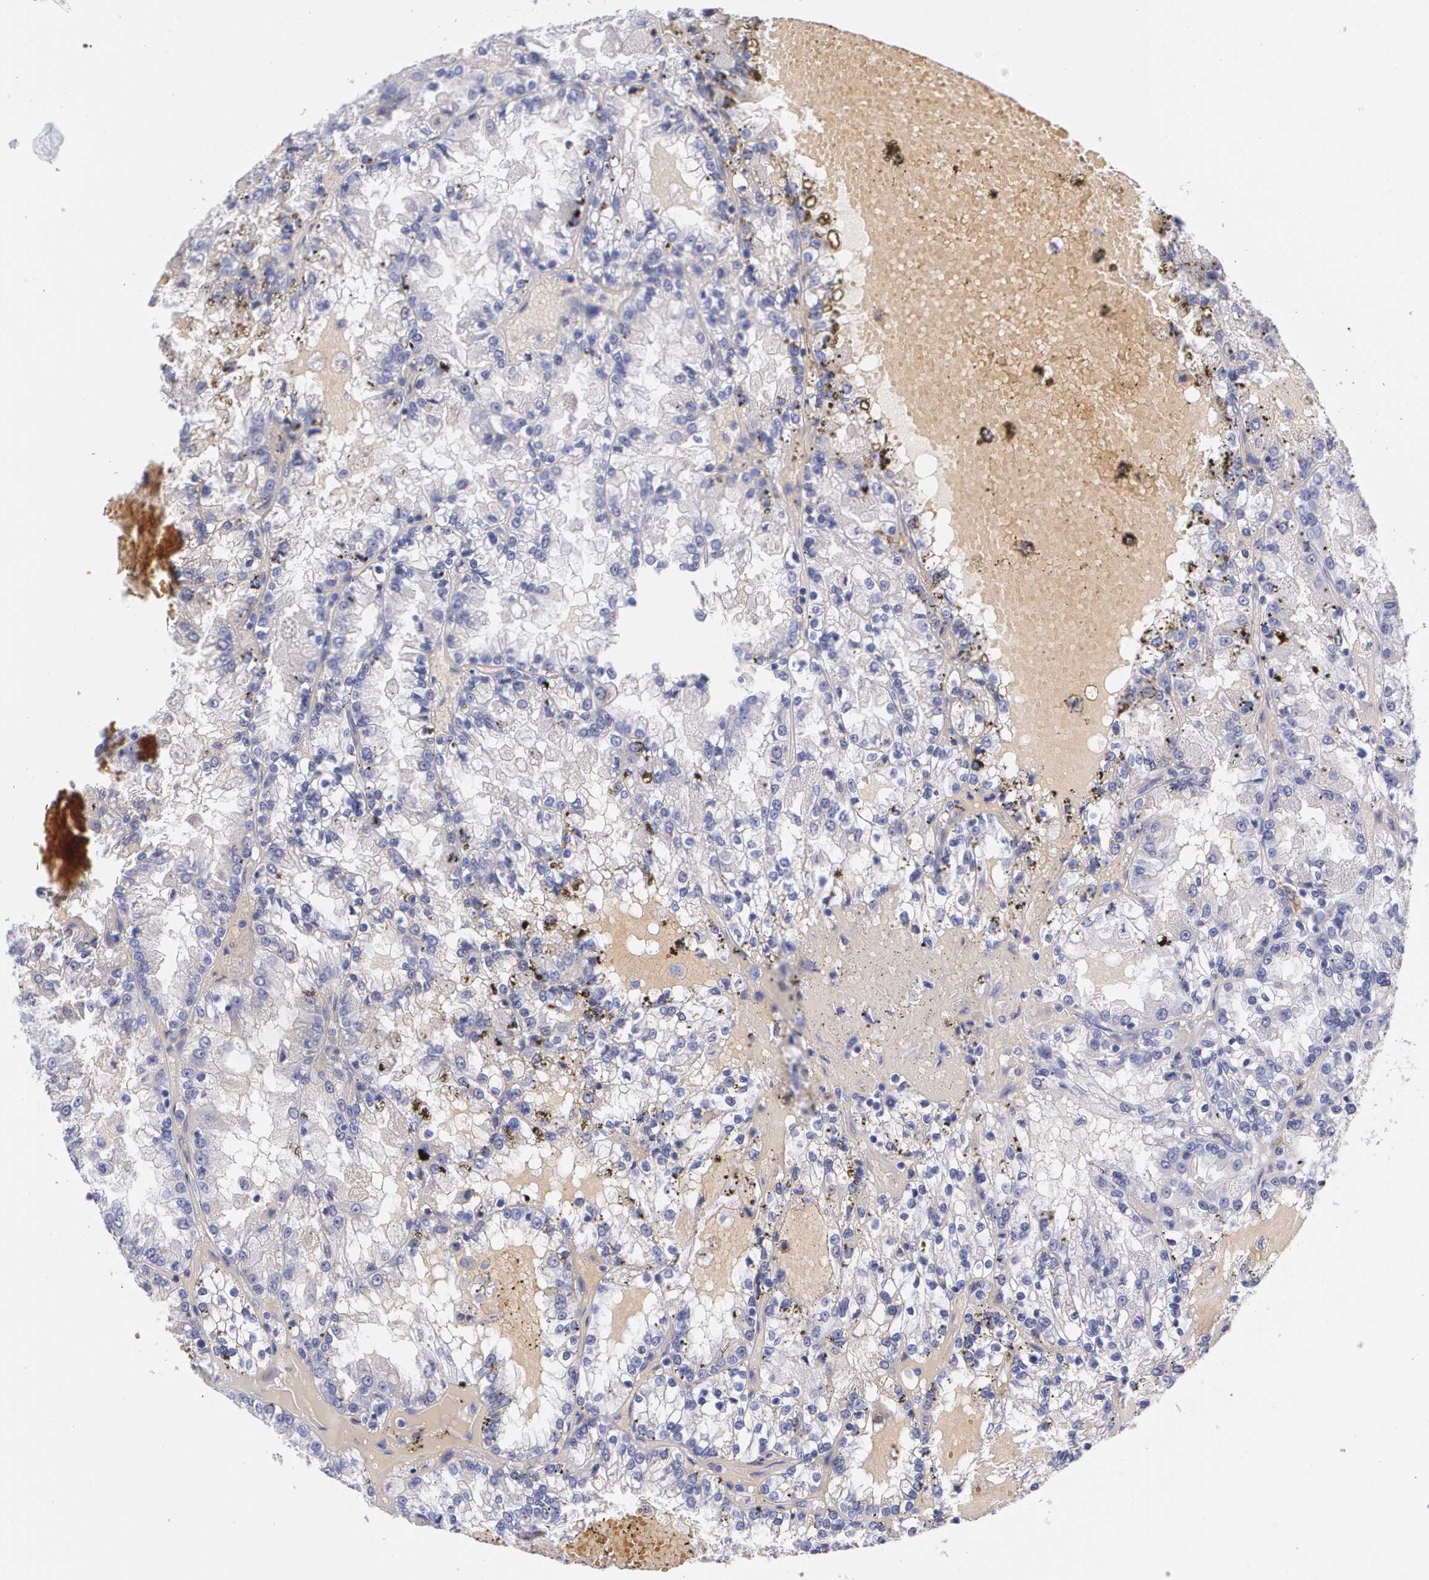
{"staining": {"intensity": "negative", "quantity": "none", "location": "none"}, "tissue": "renal cancer", "cell_type": "Tumor cells", "image_type": "cancer", "snomed": [{"axis": "morphology", "description": "Adenocarcinoma, NOS"}, {"axis": "topography", "description": "Kidney"}], "caption": "DAB (3,3'-diaminobenzidine) immunohistochemical staining of human adenocarcinoma (renal) exhibits no significant positivity in tumor cells.", "gene": "HMMR", "patient": {"sex": "female", "age": 56}}